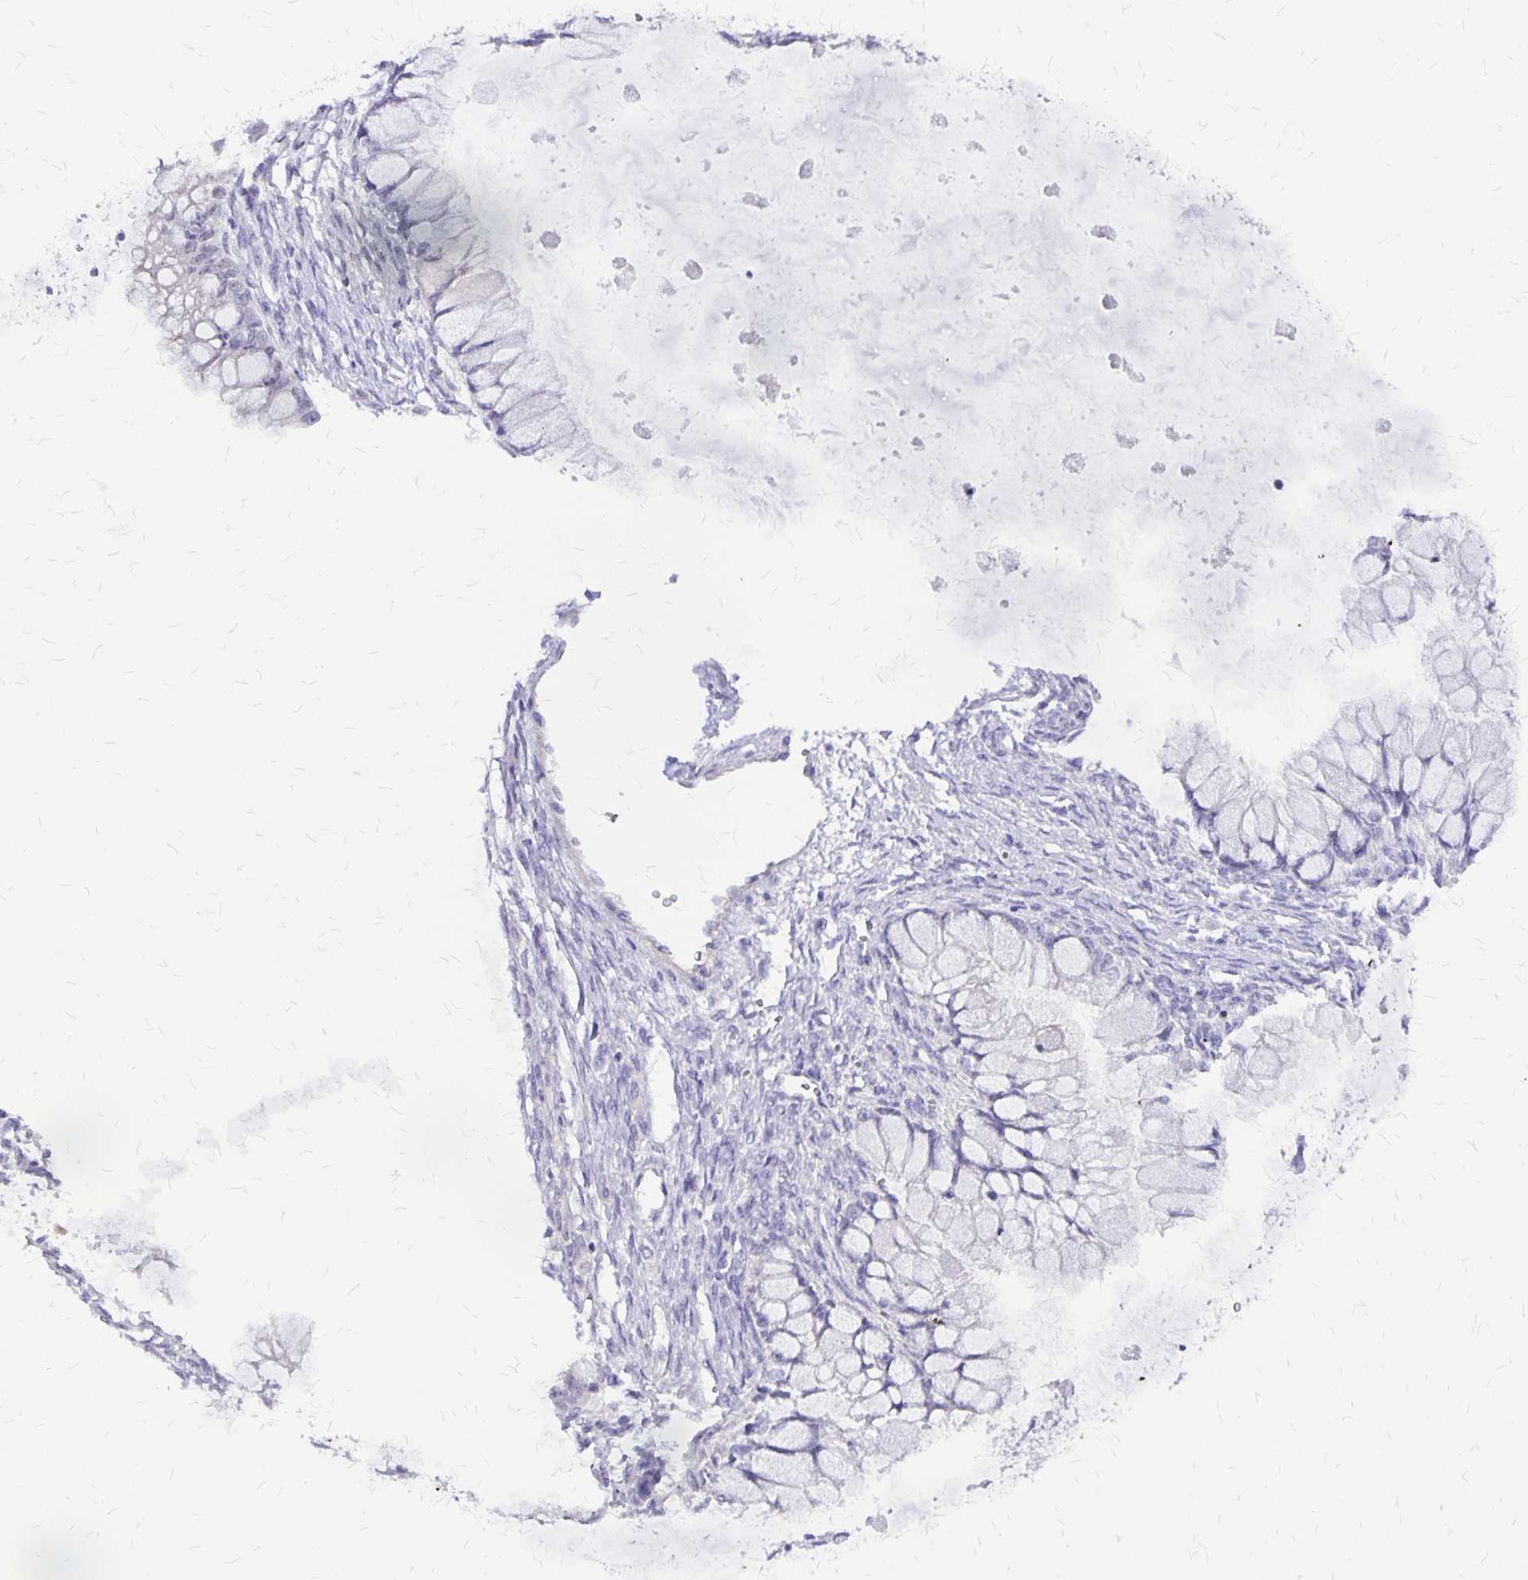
{"staining": {"intensity": "negative", "quantity": "none", "location": "none"}, "tissue": "ovarian cancer", "cell_type": "Tumor cells", "image_type": "cancer", "snomed": [{"axis": "morphology", "description": "Cystadenocarcinoma, mucinous, NOS"}, {"axis": "topography", "description": "Ovary"}], "caption": "This is an immunohistochemistry (IHC) histopathology image of ovarian cancer (mucinous cystadenocarcinoma). There is no positivity in tumor cells.", "gene": "SI", "patient": {"sex": "female", "age": 34}}